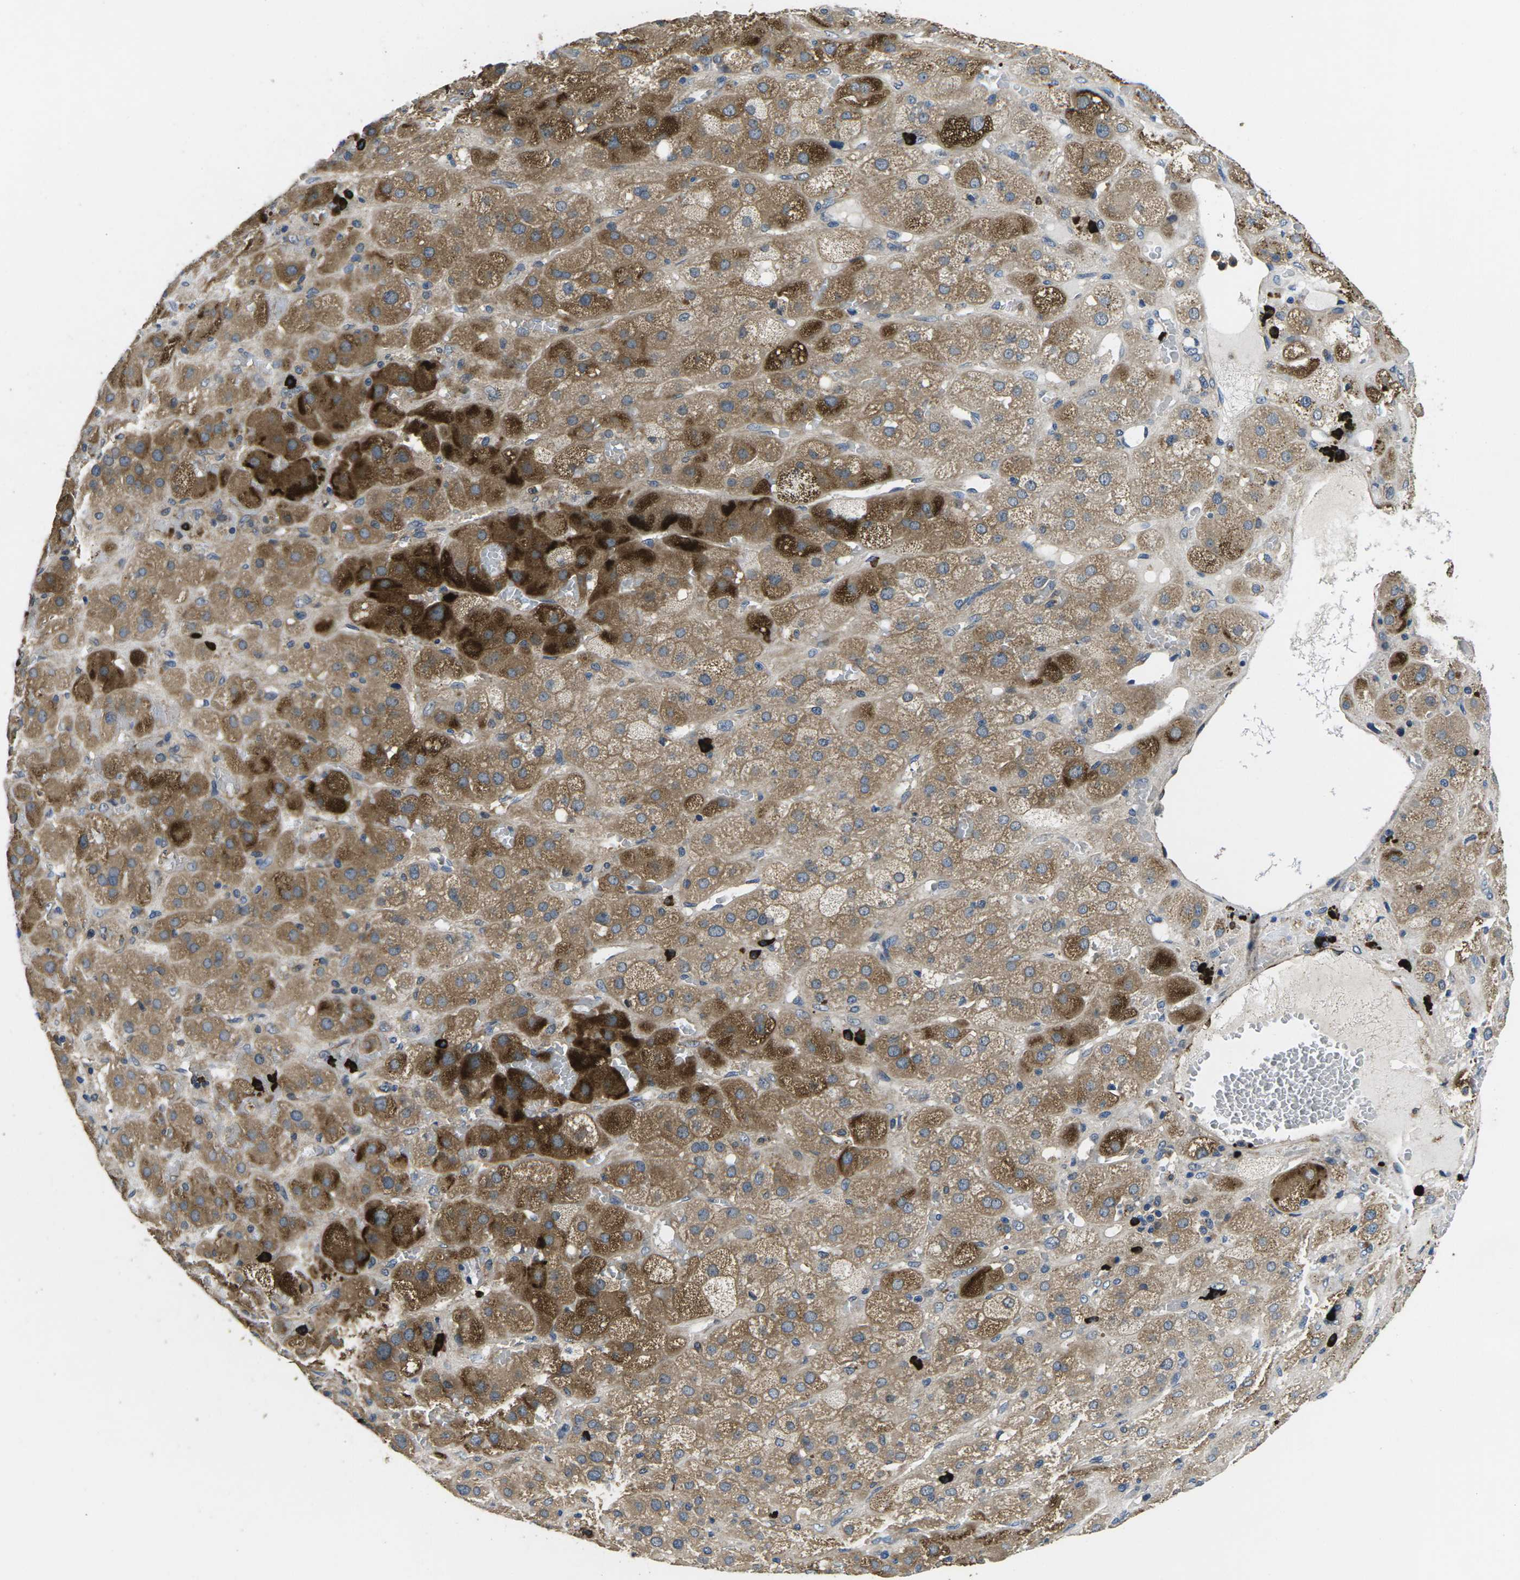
{"staining": {"intensity": "moderate", "quantity": ">75%", "location": "cytoplasmic/membranous"}, "tissue": "adrenal gland", "cell_type": "Glandular cells", "image_type": "normal", "snomed": [{"axis": "morphology", "description": "Normal tissue, NOS"}, {"axis": "topography", "description": "Adrenal gland"}], "caption": "Moderate cytoplasmic/membranous protein expression is present in about >75% of glandular cells in adrenal gland.", "gene": "PLCE1", "patient": {"sex": "female", "age": 47}}